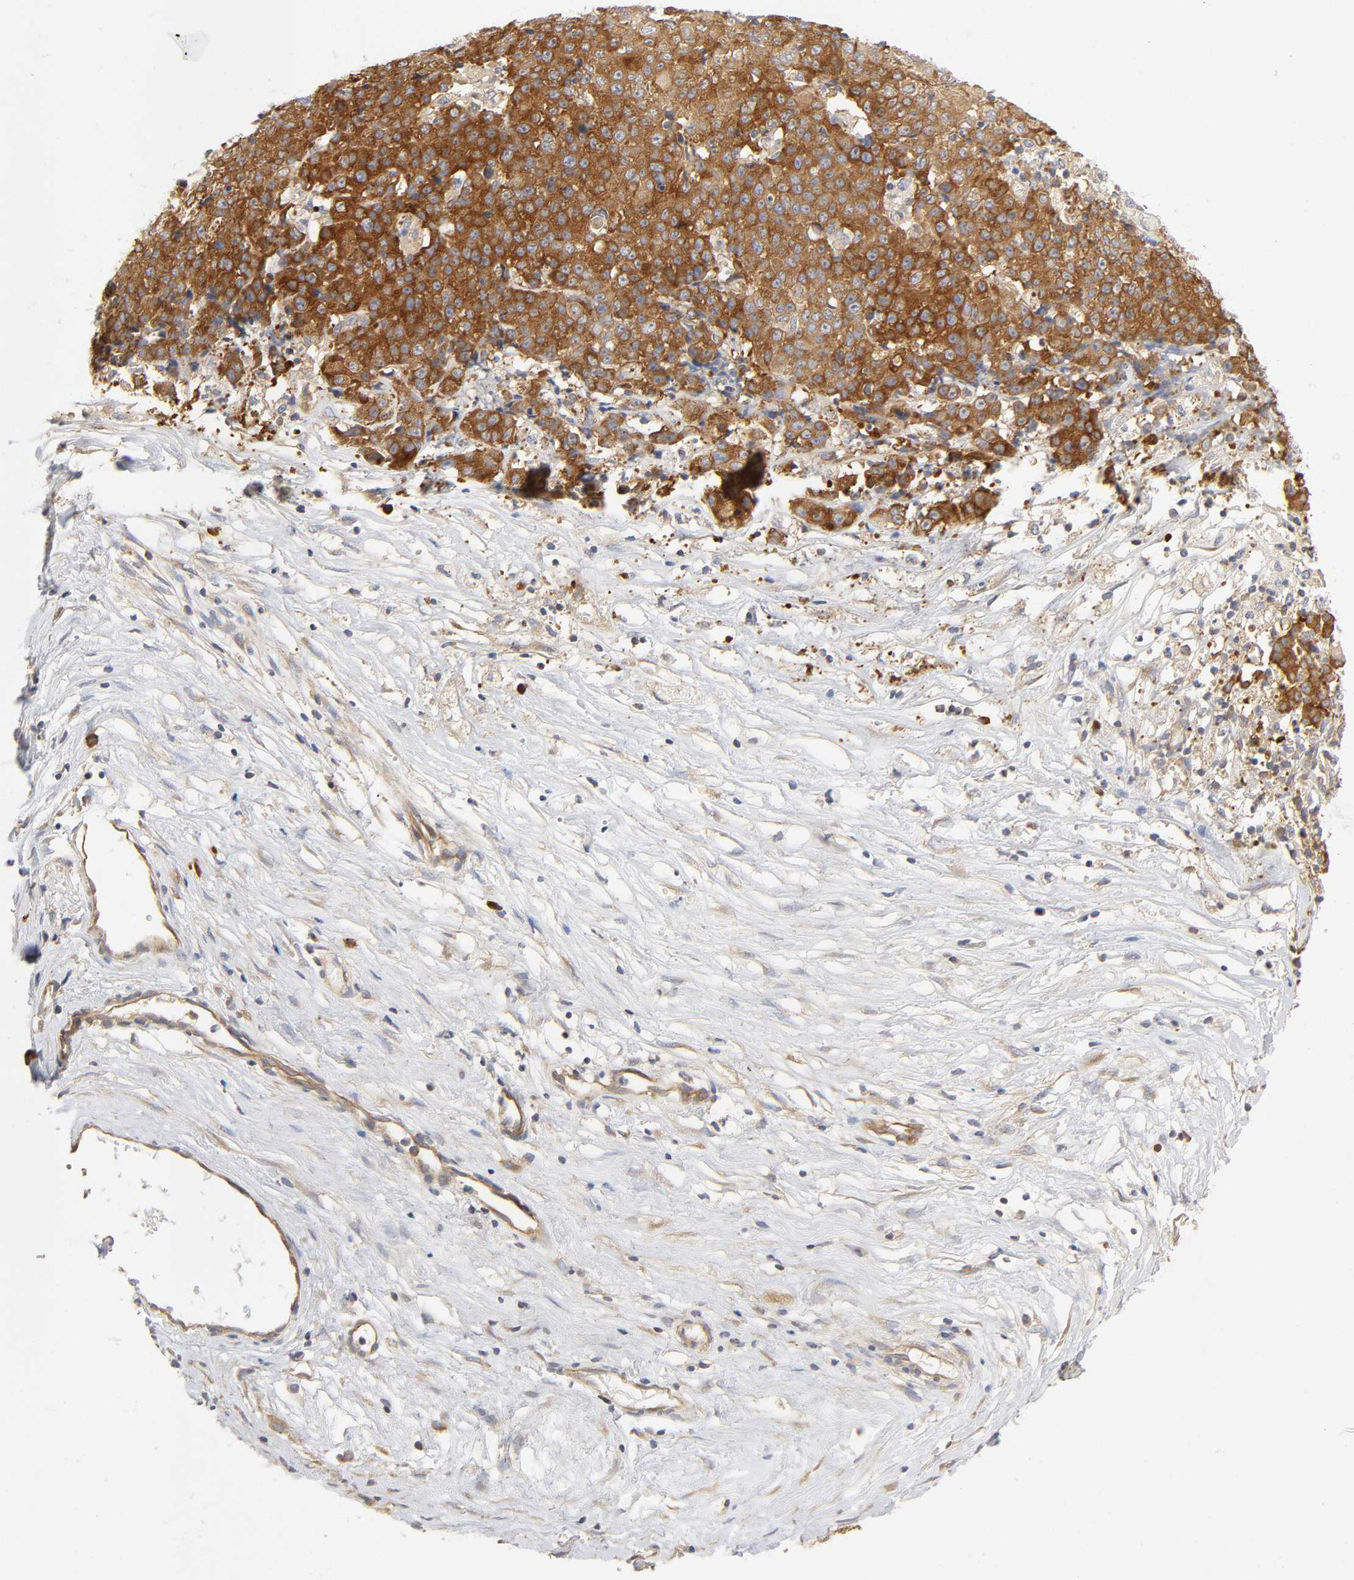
{"staining": {"intensity": "strong", "quantity": ">75%", "location": "cytoplasmic/membranous"}, "tissue": "ovarian cancer", "cell_type": "Tumor cells", "image_type": "cancer", "snomed": [{"axis": "morphology", "description": "Carcinoma, endometroid"}, {"axis": "topography", "description": "Ovary"}], "caption": "Immunohistochemical staining of human ovarian cancer shows strong cytoplasmic/membranous protein staining in about >75% of tumor cells.", "gene": "SCHIP1", "patient": {"sex": "female", "age": 42}}